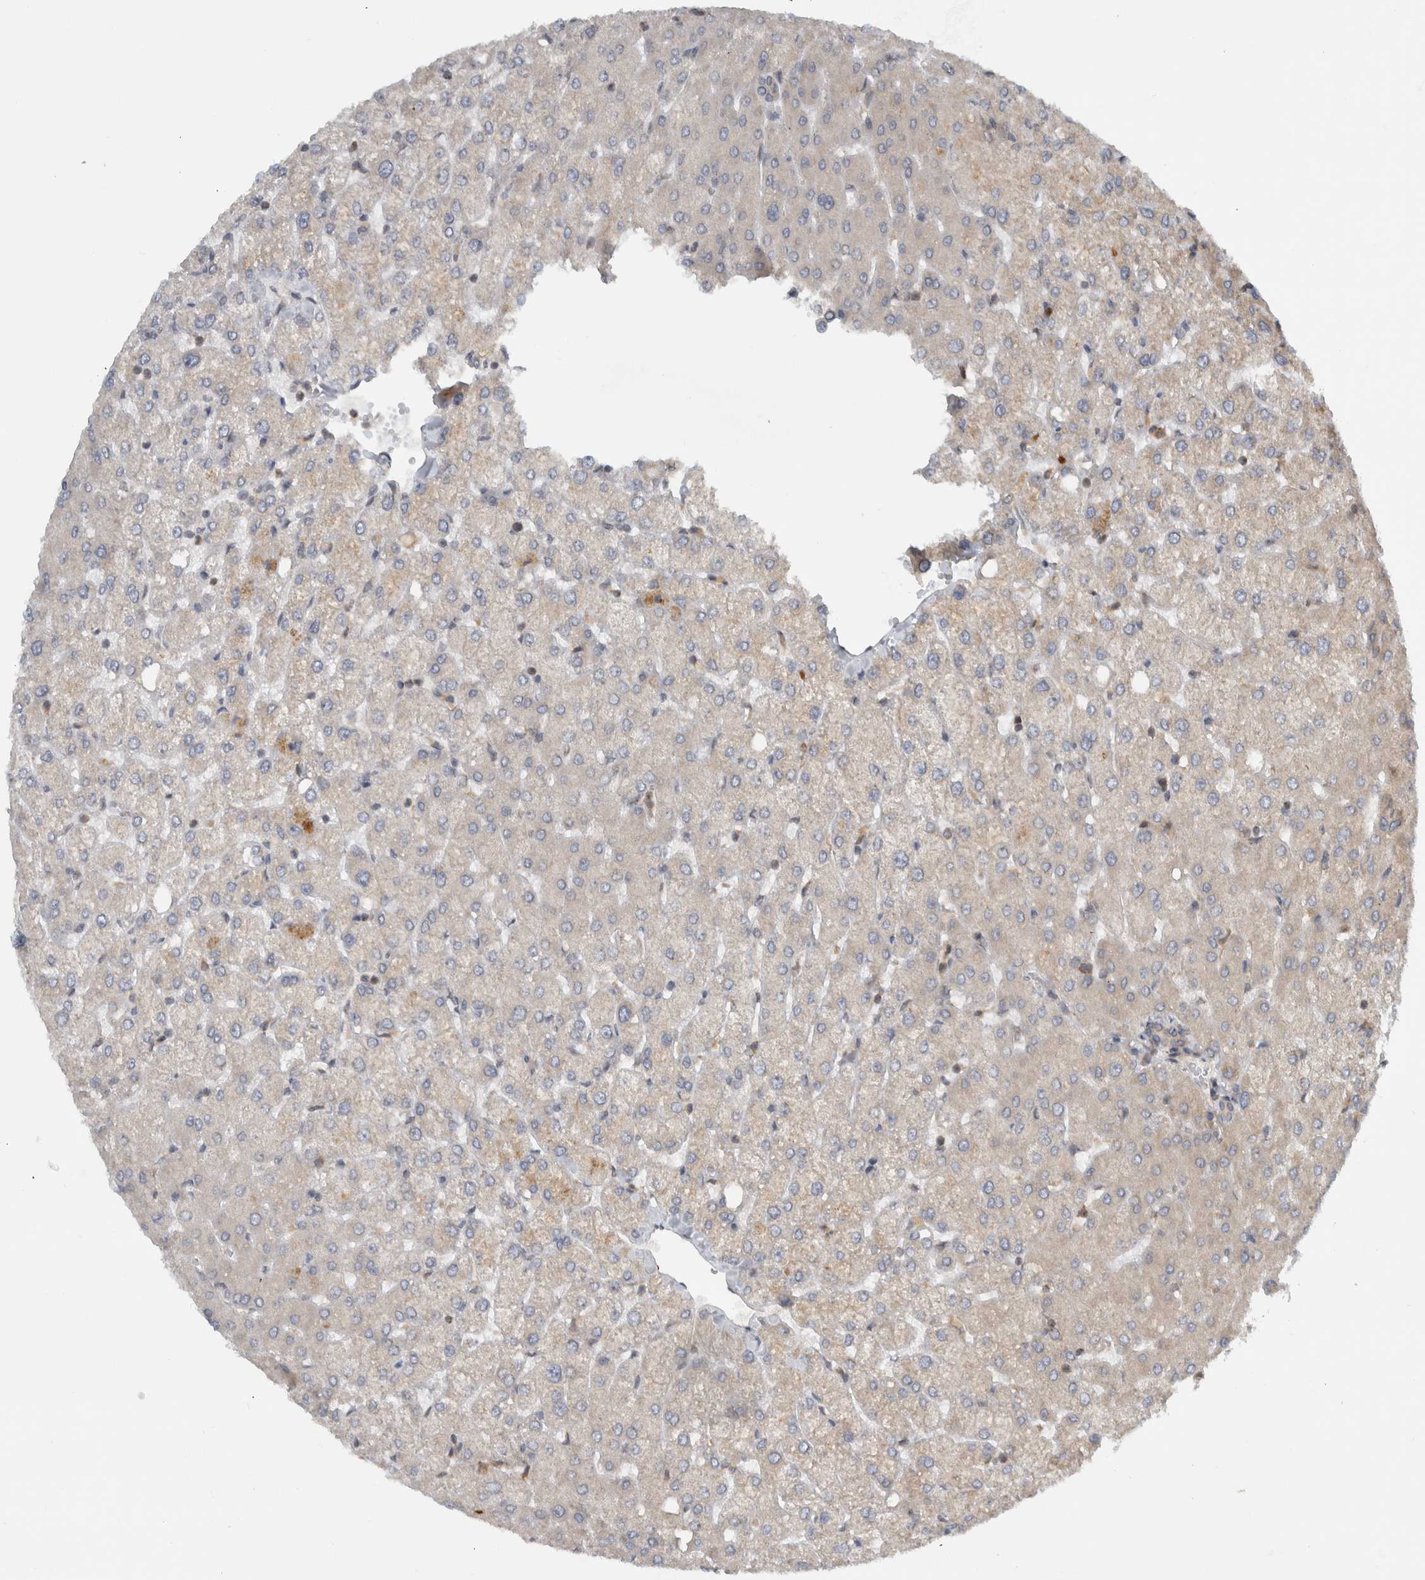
{"staining": {"intensity": "weak", "quantity": "<25%", "location": "cytoplasmic/membranous"}, "tissue": "liver", "cell_type": "Cholangiocytes", "image_type": "normal", "snomed": [{"axis": "morphology", "description": "Normal tissue, NOS"}, {"axis": "topography", "description": "Liver"}], "caption": "The photomicrograph exhibits no staining of cholangiocytes in normal liver. Brightfield microscopy of immunohistochemistry (IHC) stained with DAB (brown) and hematoxylin (blue), captured at high magnification.", "gene": "CCDC43", "patient": {"sex": "female", "age": 54}}